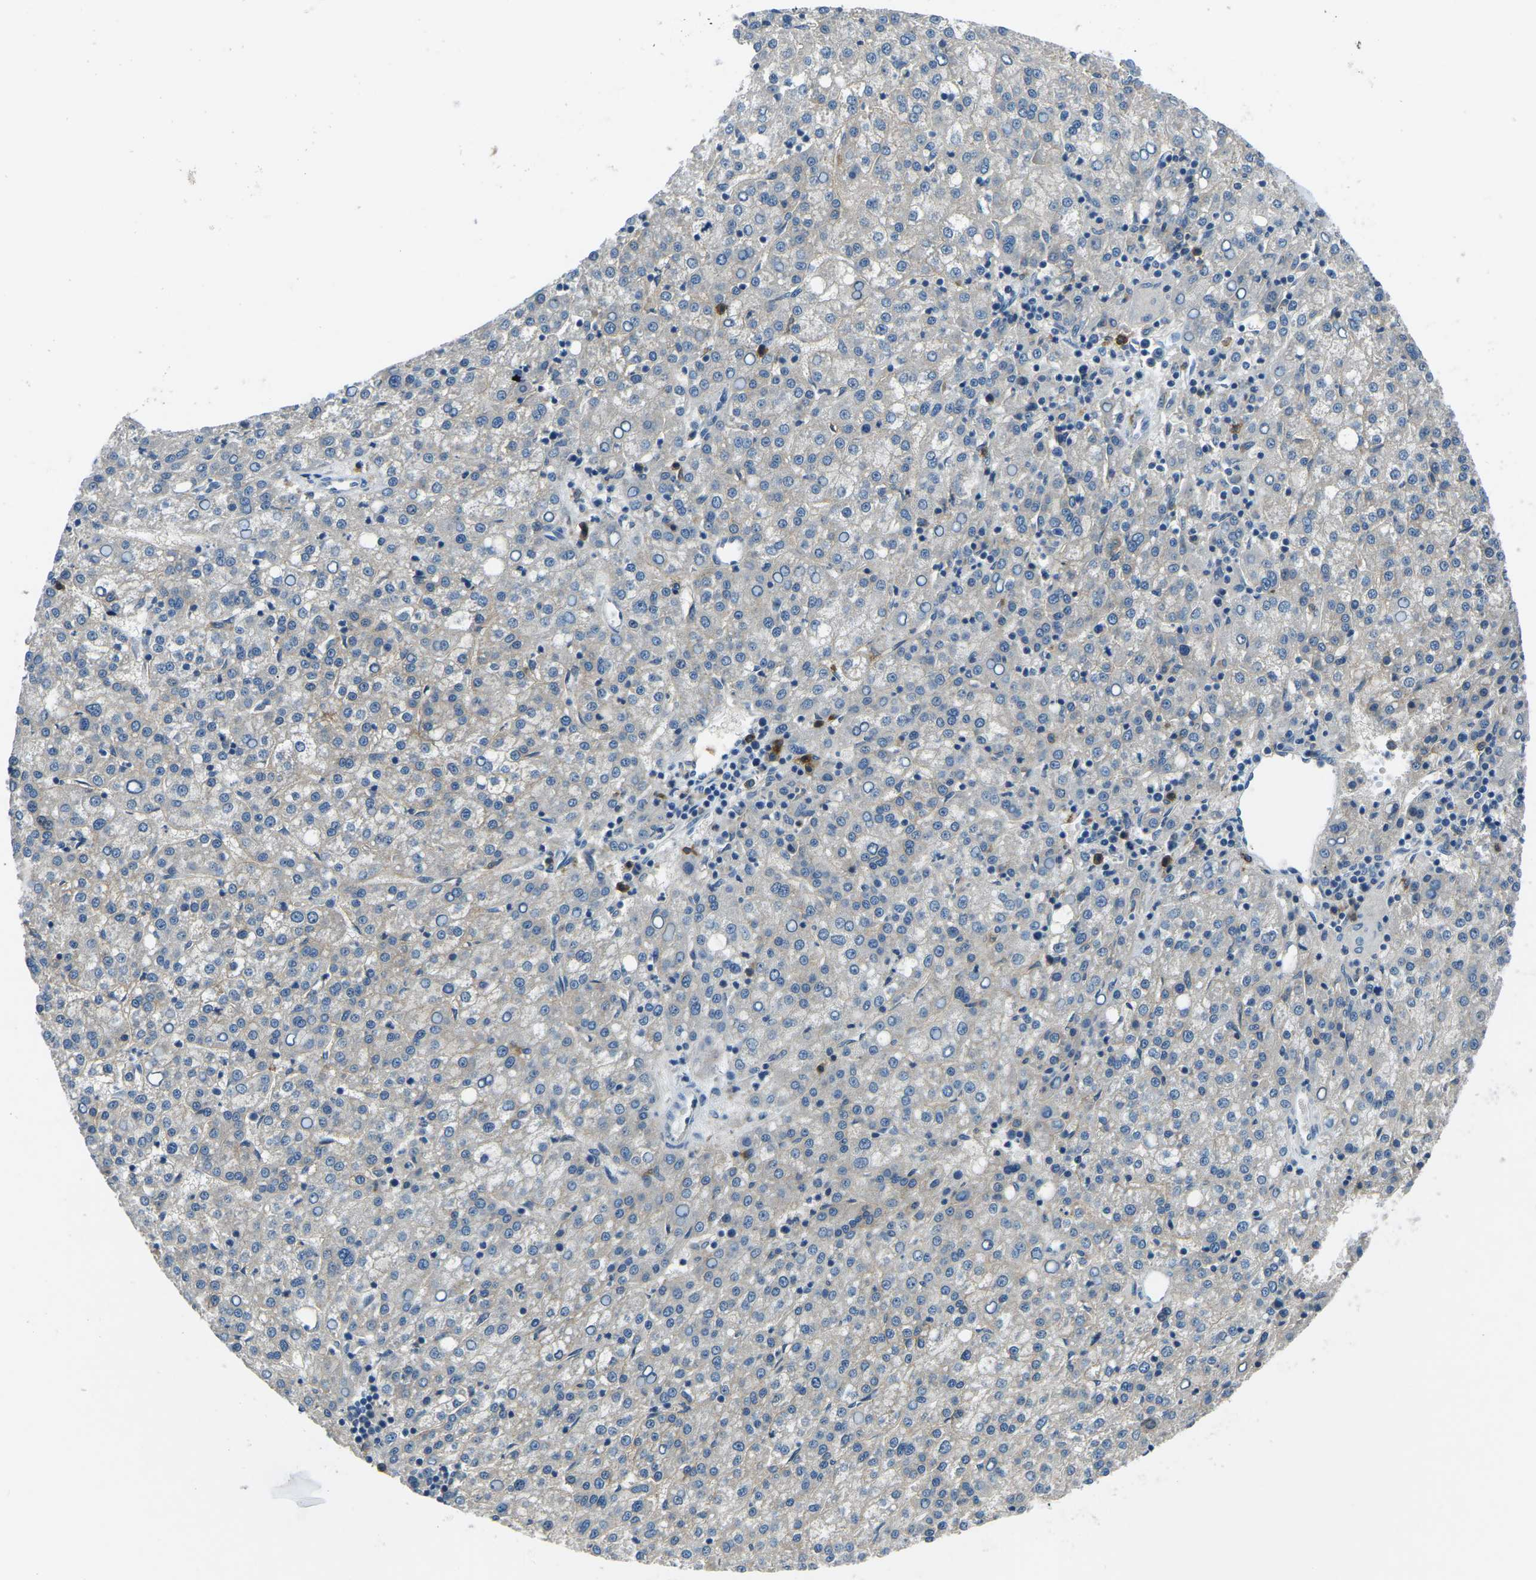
{"staining": {"intensity": "negative", "quantity": "none", "location": "none"}, "tissue": "liver cancer", "cell_type": "Tumor cells", "image_type": "cancer", "snomed": [{"axis": "morphology", "description": "Carcinoma, Hepatocellular, NOS"}, {"axis": "topography", "description": "Liver"}], "caption": "Immunohistochemistry (IHC) image of neoplastic tissue: hepatocellular carcinoma (liver) stained with DAB displays no significant protein staining in tumor cells.", "gene": "CD1D", "patient": {"sex": "female", "age": 58}}